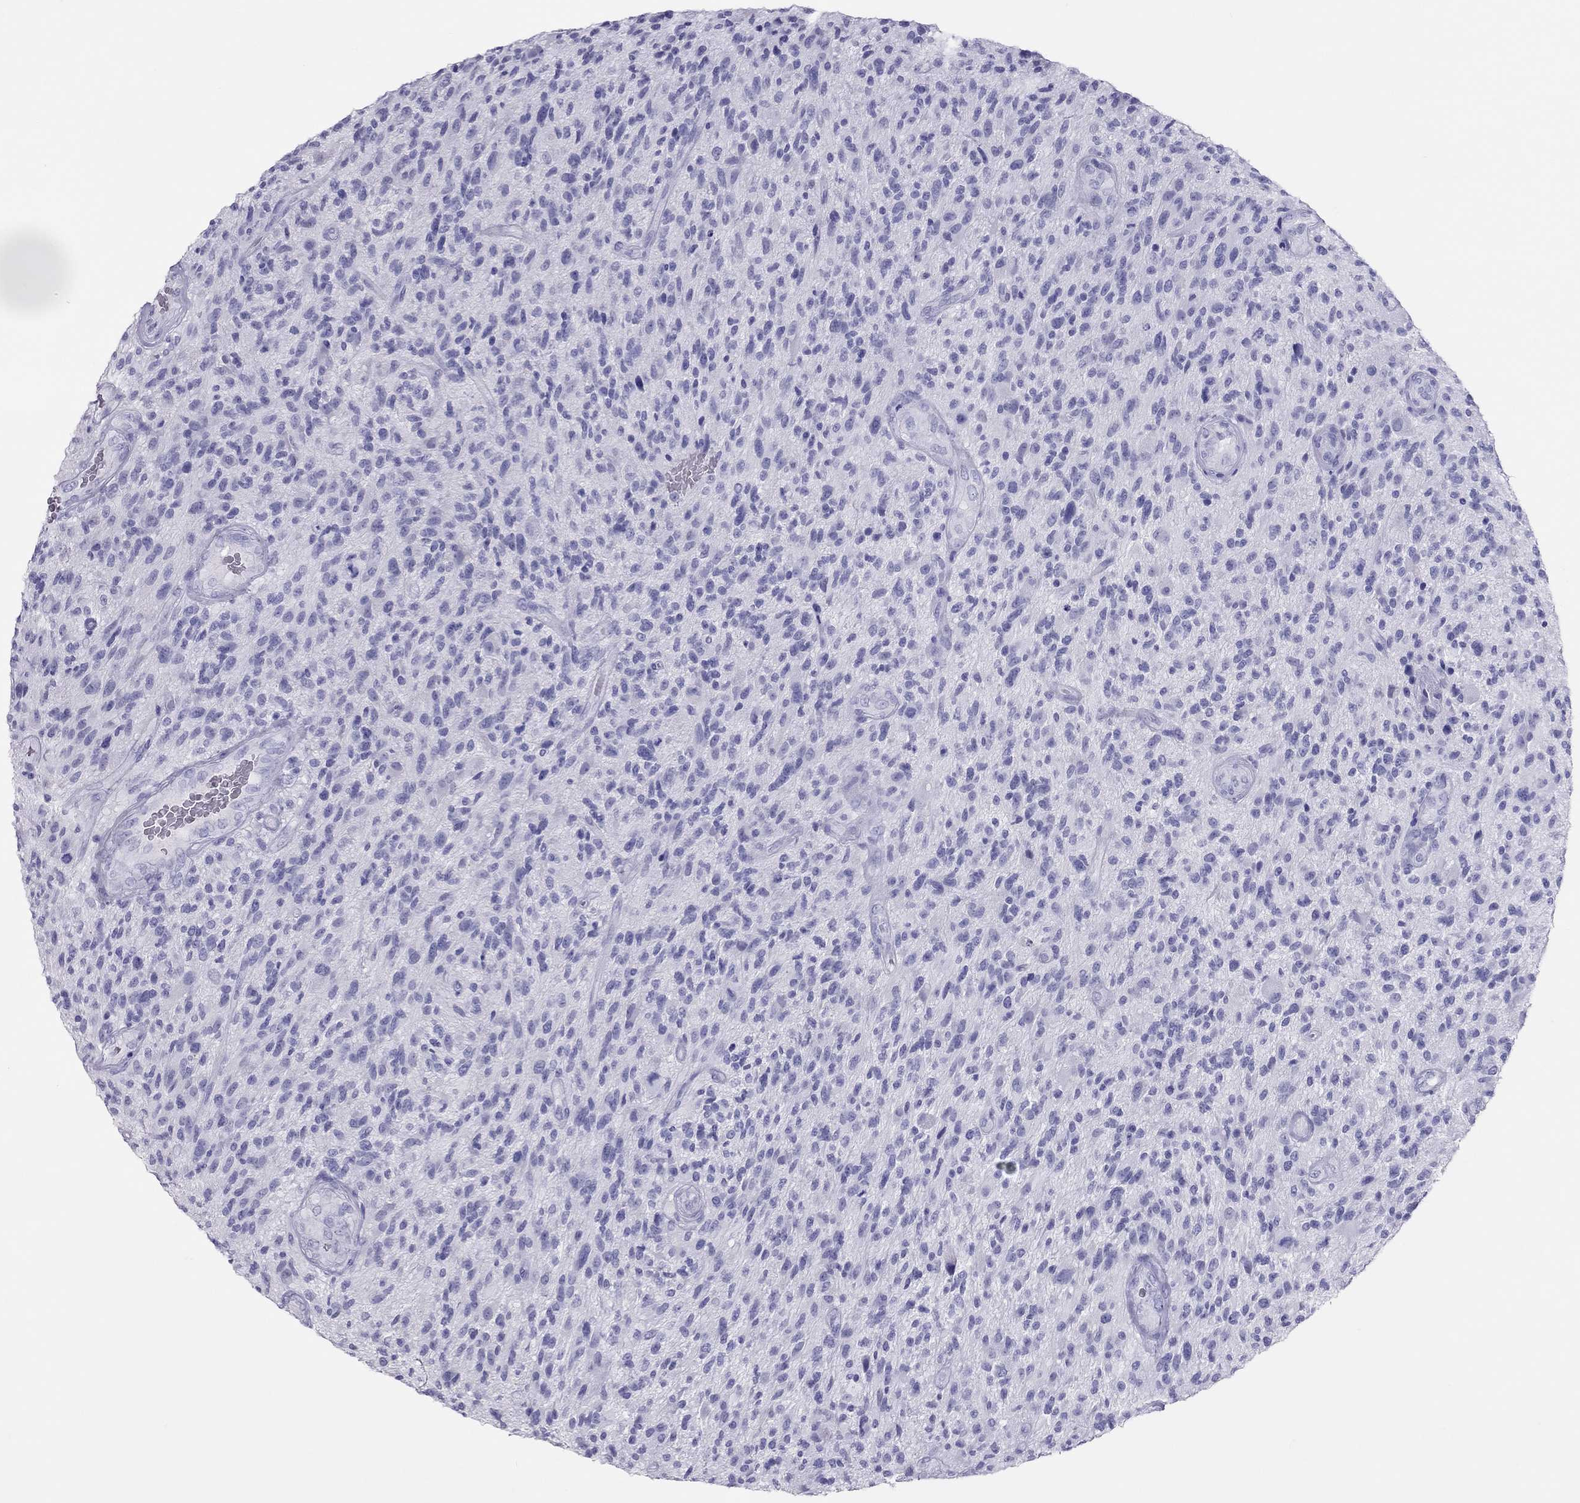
{"staining": {"intensity": "negative", "quantity": "none", "location": "none"}, "tissue": "glioma", "cell_type": "Tumor cells", "image_type": "cancer", "snomed": [{"axis": "morphology", "description": "Glioma, malignant, High grade"}, {"axis": "topography", "description": "Brain"}], "caption": "There is no significant positivity in tumor cells of malignant glioma (high-grade).", "gene": "TSHB", "patient": {"sex": "male", "age": 47}}